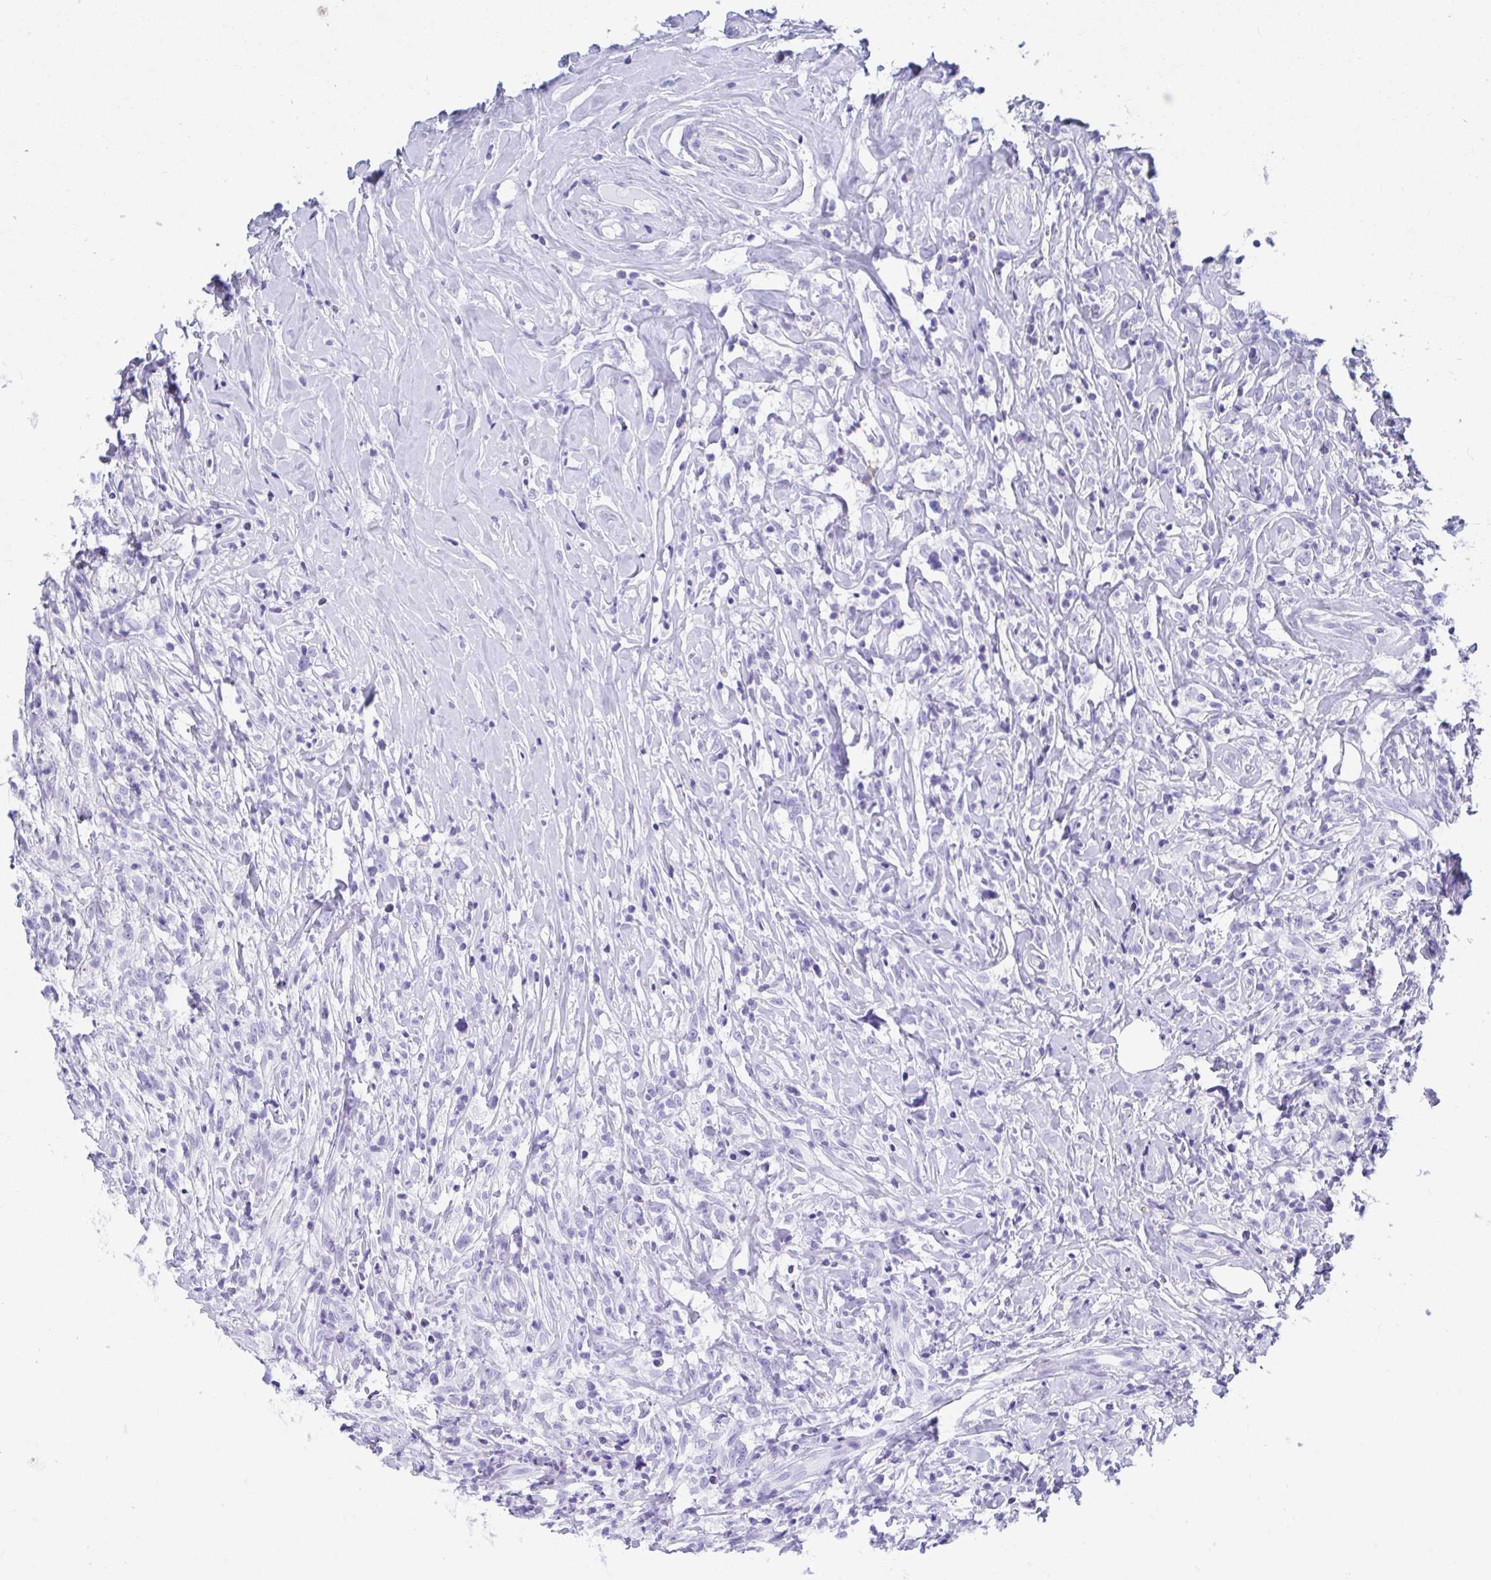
{"staining": {"intensity": "negative", "quantity": "none", "location": "none"}, "tissue": "lymphoma", "cell_type": "Tumor cells", "image_type": "cancer", "snomed": [{"axis": "morphology", "description": "Hodgkin's disease, NOS"}, {"axis": "topography", "description": "No Tissue"}], "caption": "A micrograph of human lymphoma is negative for staining in tumor cells. (DAB immunohistochemistry (IHC) with hematoxylin counter stain).", "gene": "FRMD3", "patient": {"sex": "female", "age": 21}}